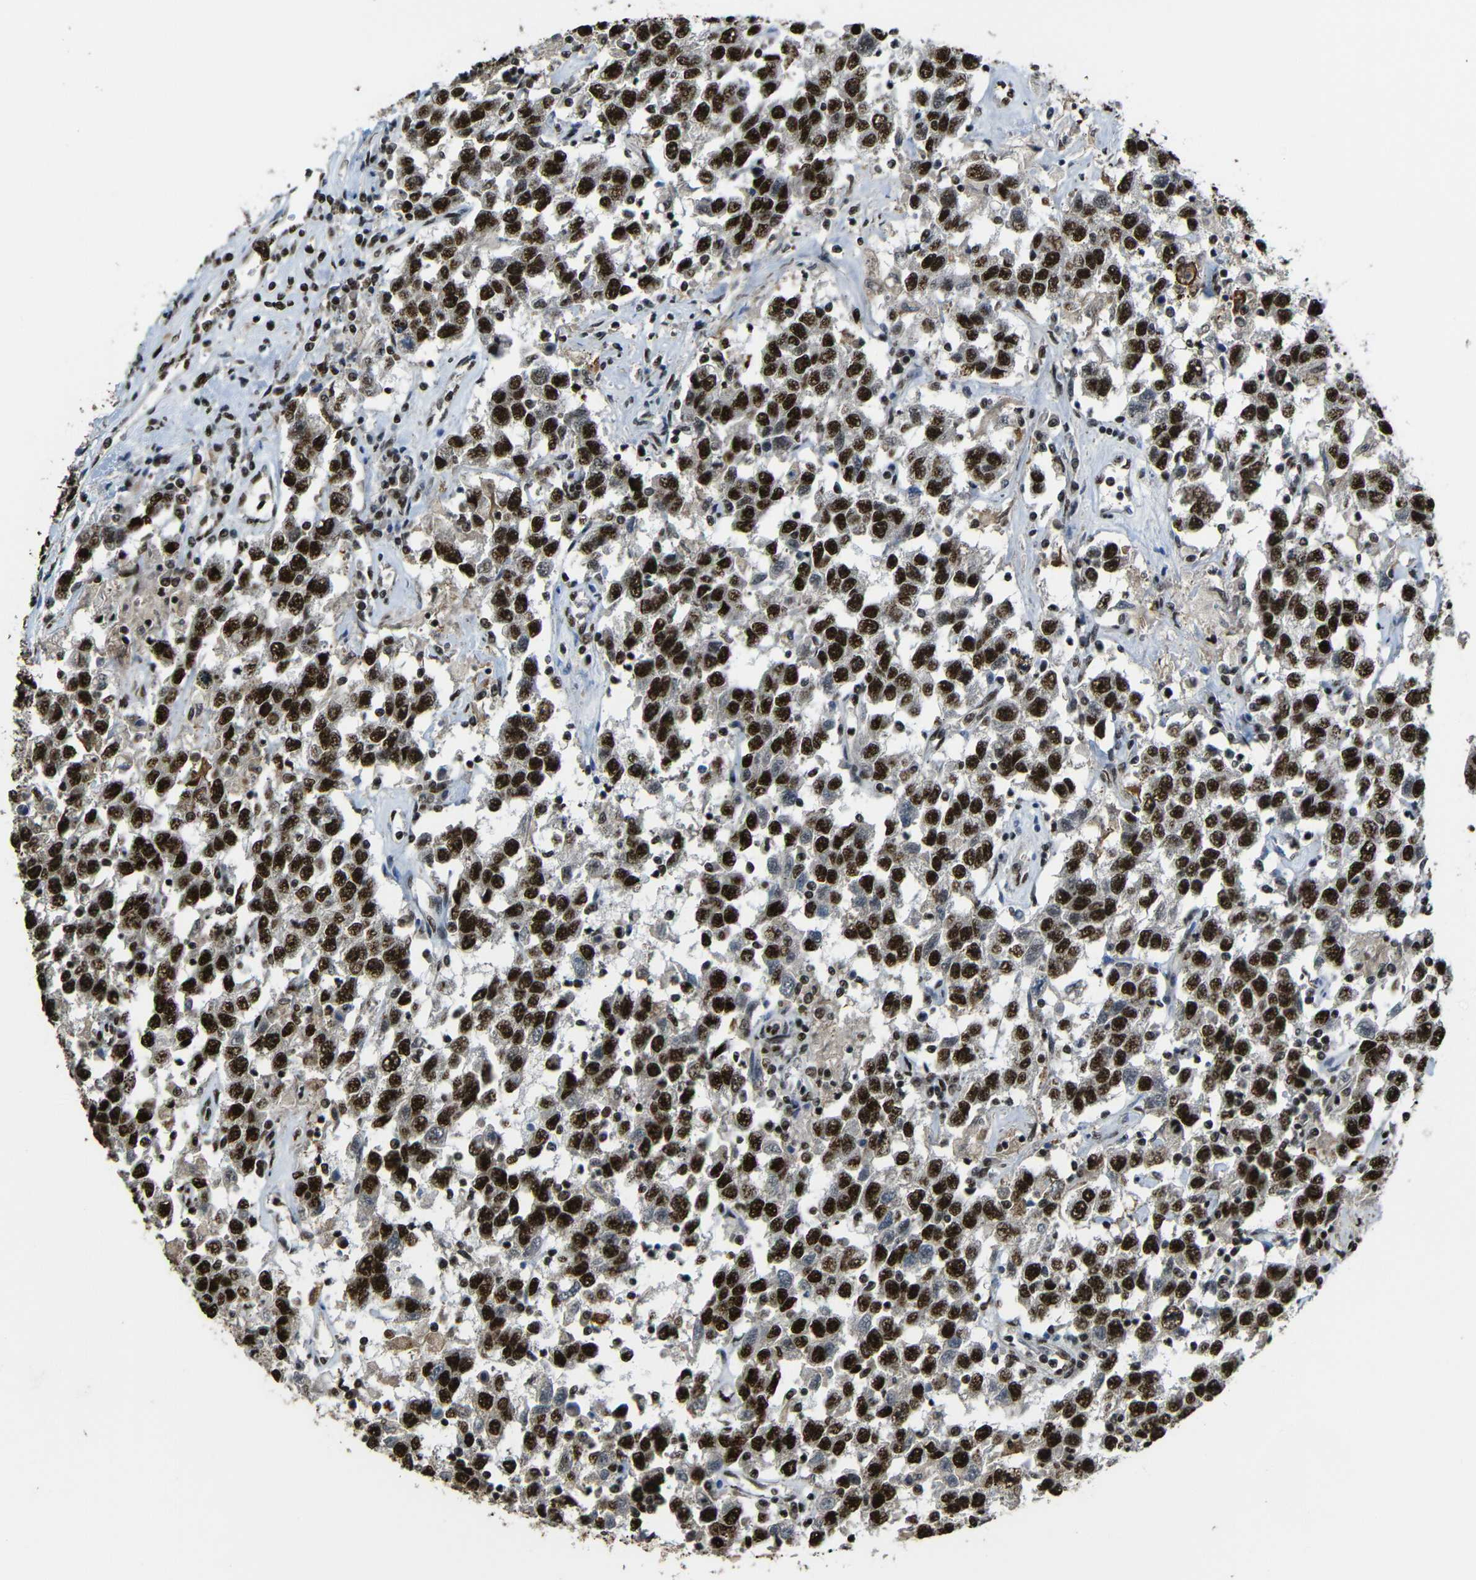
{"staining": {"intensity": "strong", "quantity": ">75%", "location": "cytoplasmic/membranous,nuclear"}, "tissue": "testis cancer", "cell_type": "Tumor cells", "image_type": "cancer", "snomed": [{"axis": "morphology", "description": "Seminoma, NOS"}, {"axis": "topography", "description": "Testis"}], "caption": "The immunohistochemical stain labels strong cytoplasmic/membranous and nuclear expression in tumor cells of testis seminoma tissue.", "gene": "TCF7L2", "patient": {"sex": "male", "age": 41}}